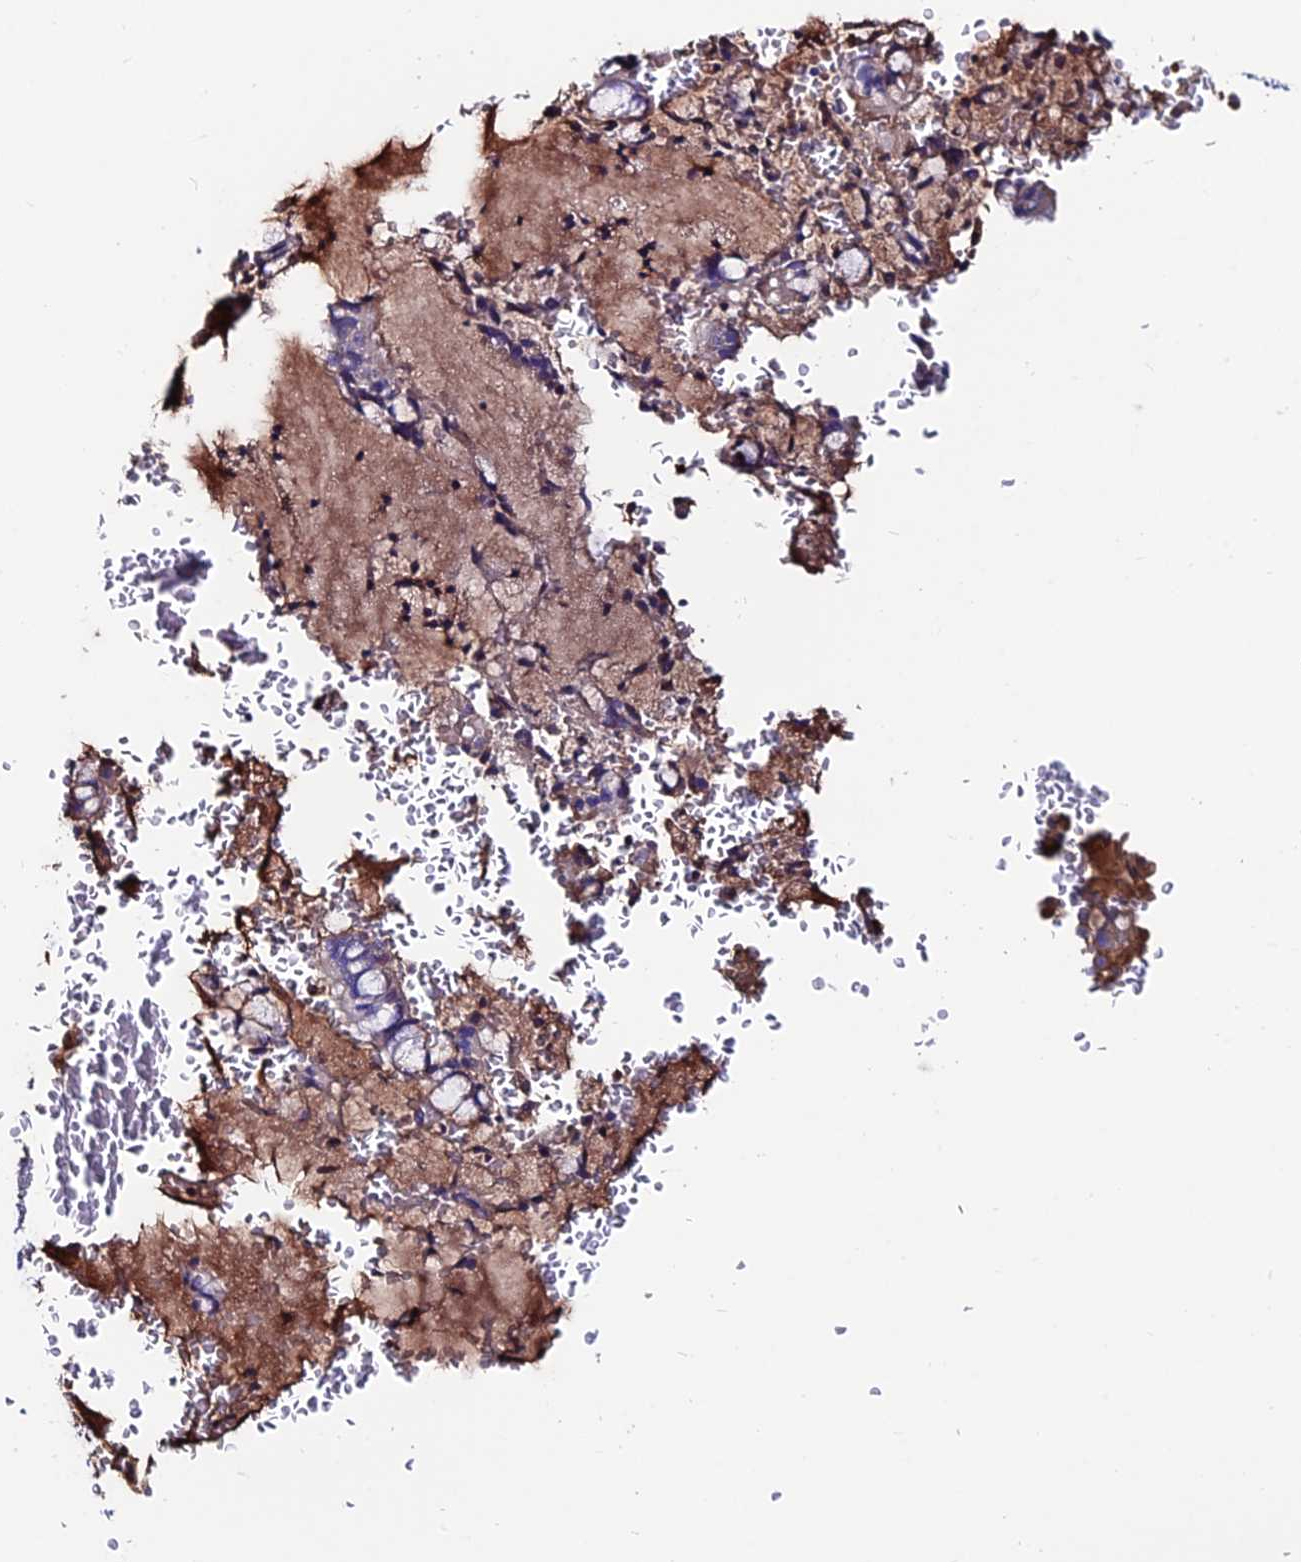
{"staining": {"intensity": "weak", "quantity": "<25%", "location": "cytoplasmic/membranous"}, "tissue": "bronchus", "cell_type": "Respiratory epithelial cells", "image_type": "normal", "snomed": [{"axis": "morphology", "description": "Normal tissue, NOS"}, {"axis": "topography", "description": "Cartilage tissue"}, {"axis": "topography", "description": "Bronchus"}], "caption": "Immunohistochemistry (IHC) of unremarkable bronchus exhibits no expression in respiratory epithelial cells.", "gene": "SLC25A16", "patient": {"sex": "female", "age": 36}}